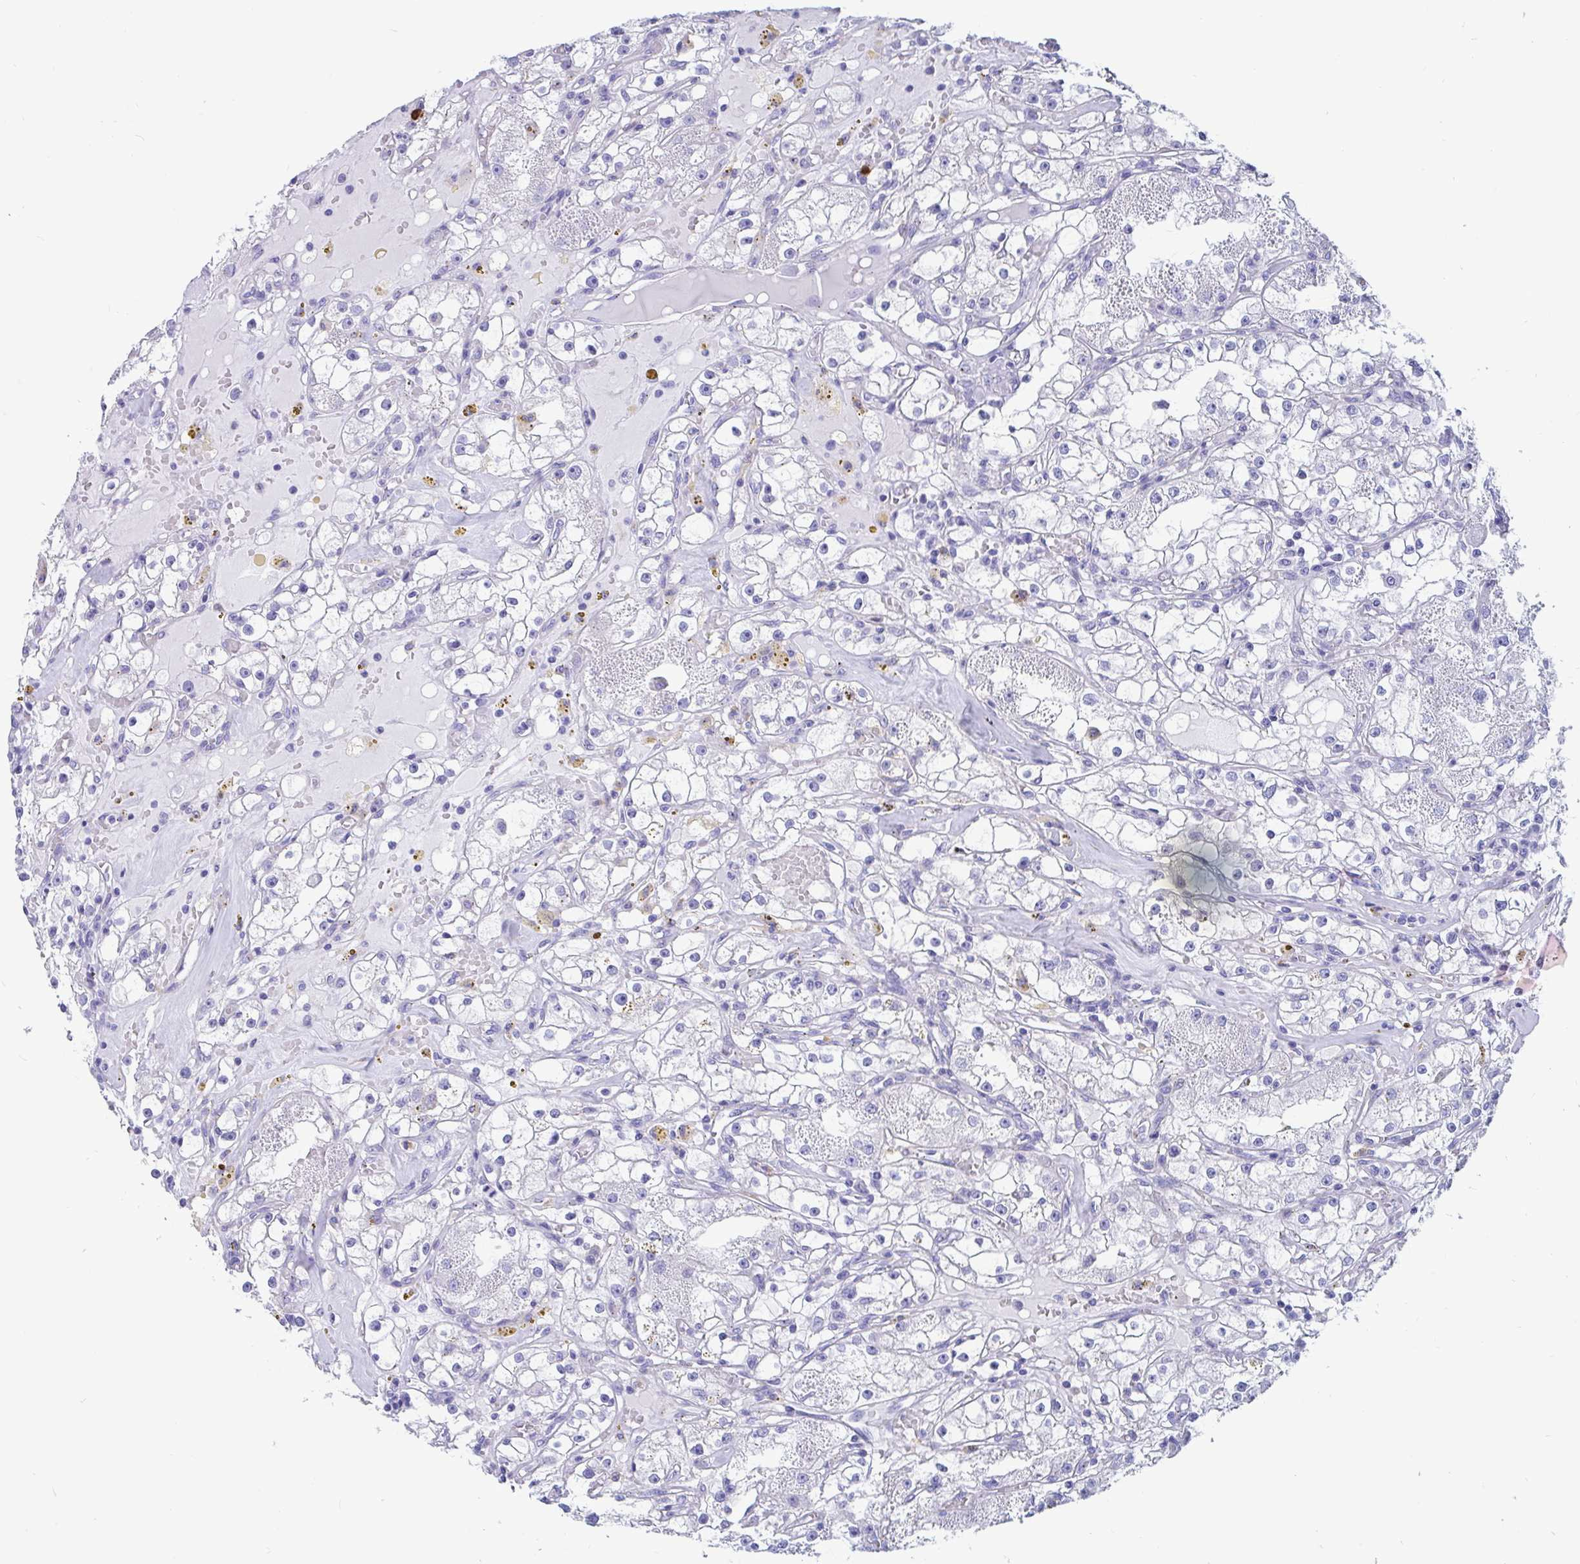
{"staining": {"intensity": "negative", "quantity": "none", "location": "none"}, "tissue": "renal cancer", "cell_type": "Tumor cells", "image_type": "cancer", "snomed": [{"axis": "morphology", "description": "Adenocarcinoma, NOS"}, {"axis": "topography", "description": "Kidney"}], "caption": "Immunohistochemical staining of human renal cancer demonstrates no significant positivity in tumor cells. (DAB immunohistochemistry (IHC), high magnification).", "gene": "RNASE3", "patient": {"sex": "male", "age": 56}}